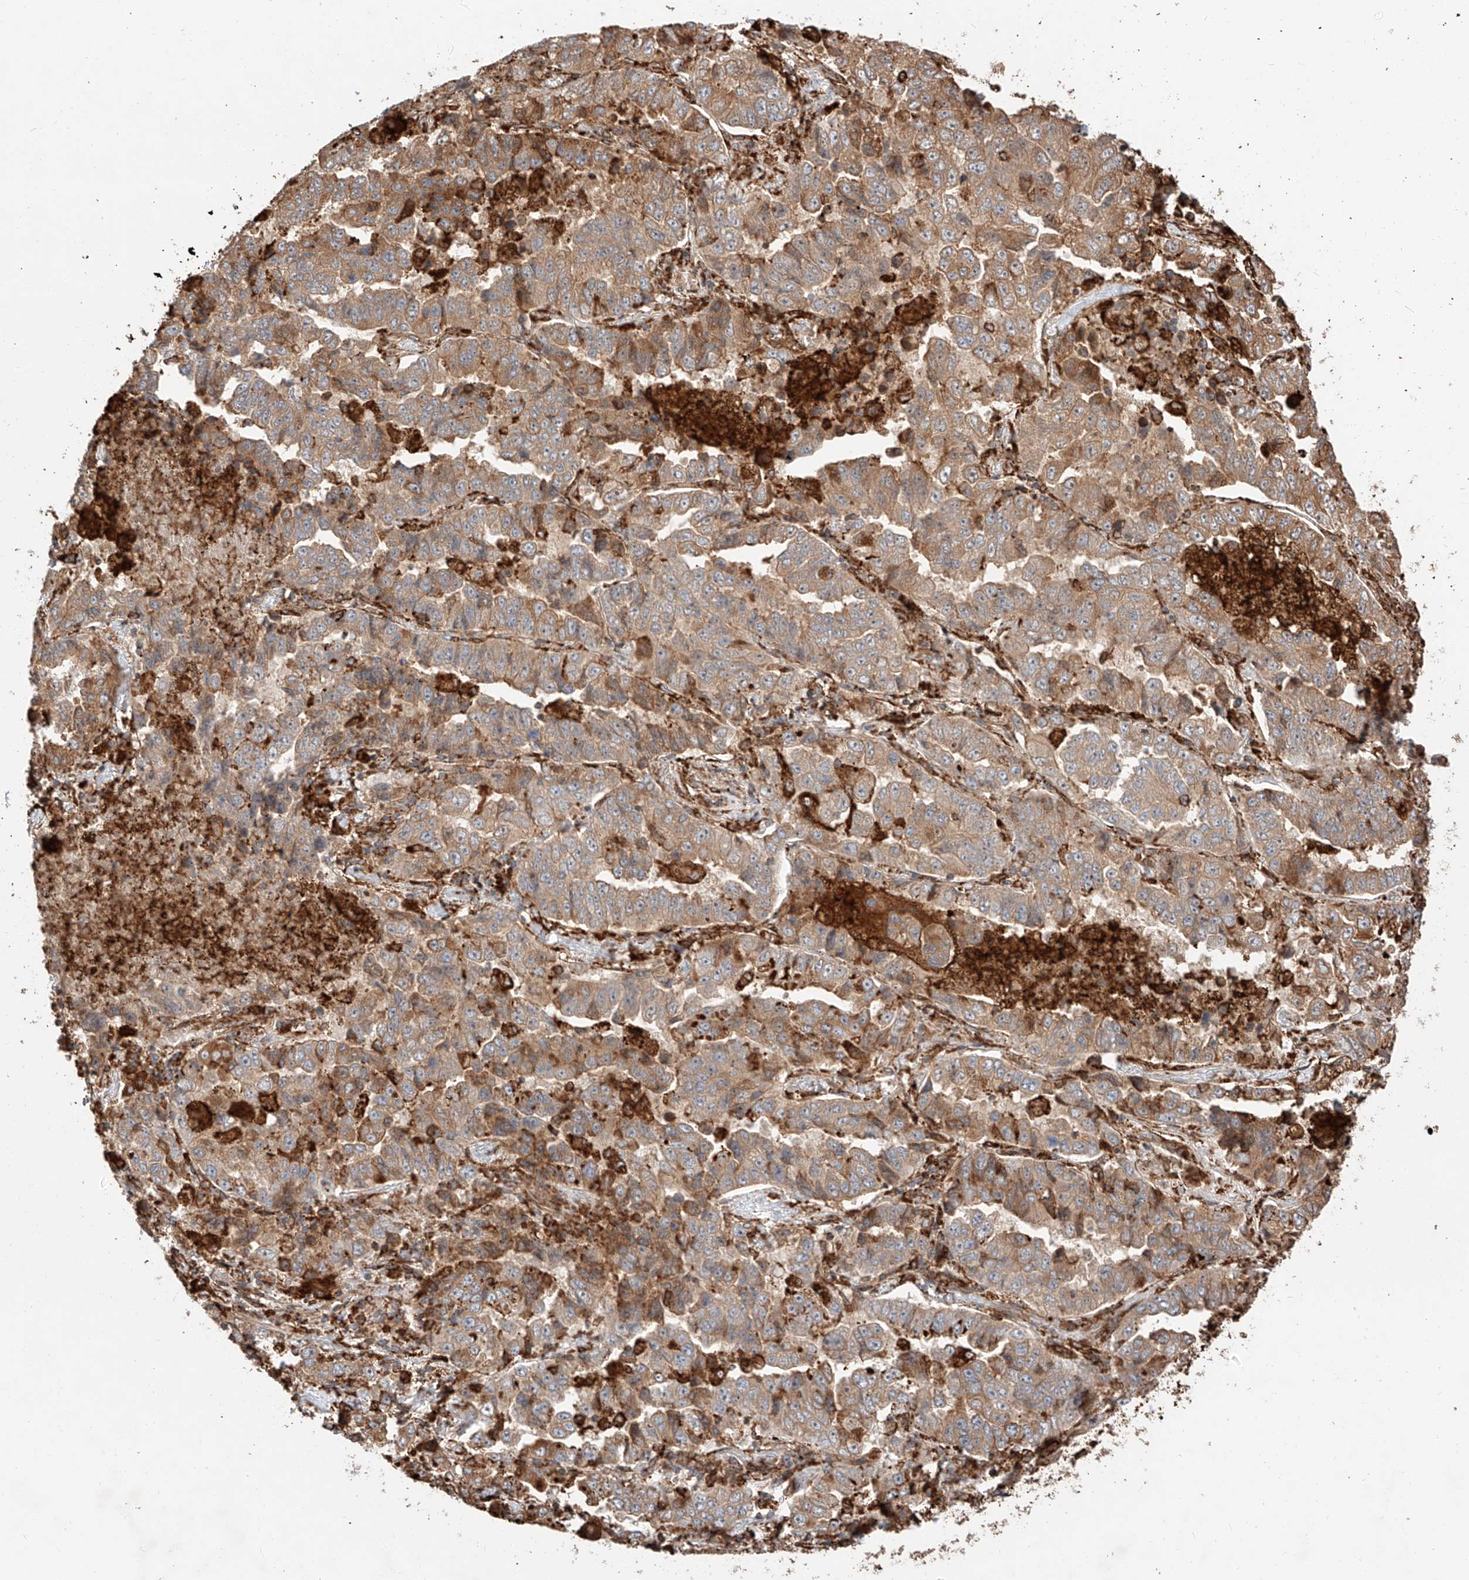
{"staining": {"intensity": "moderate", "quantity": ">75%", "location": "cytoplasmic/membranous"}, "tissue": "lung cancer", "cell_type": "Tumor cells", "image_type": "cancer", "snomed": [{"axis": "morphology", "description": "Adenocarcinoma, NOS"}, {"axis": "topography", "description": "Lung"}], "caption": "Protein staining of adenocarcinoma (lung) tissue exhibits moderate cytoplasmic/membranous staining in approximately >75% of tumor cells.", "gene": "ZNF84", "patient": {"sex": "female", "age": 51}}